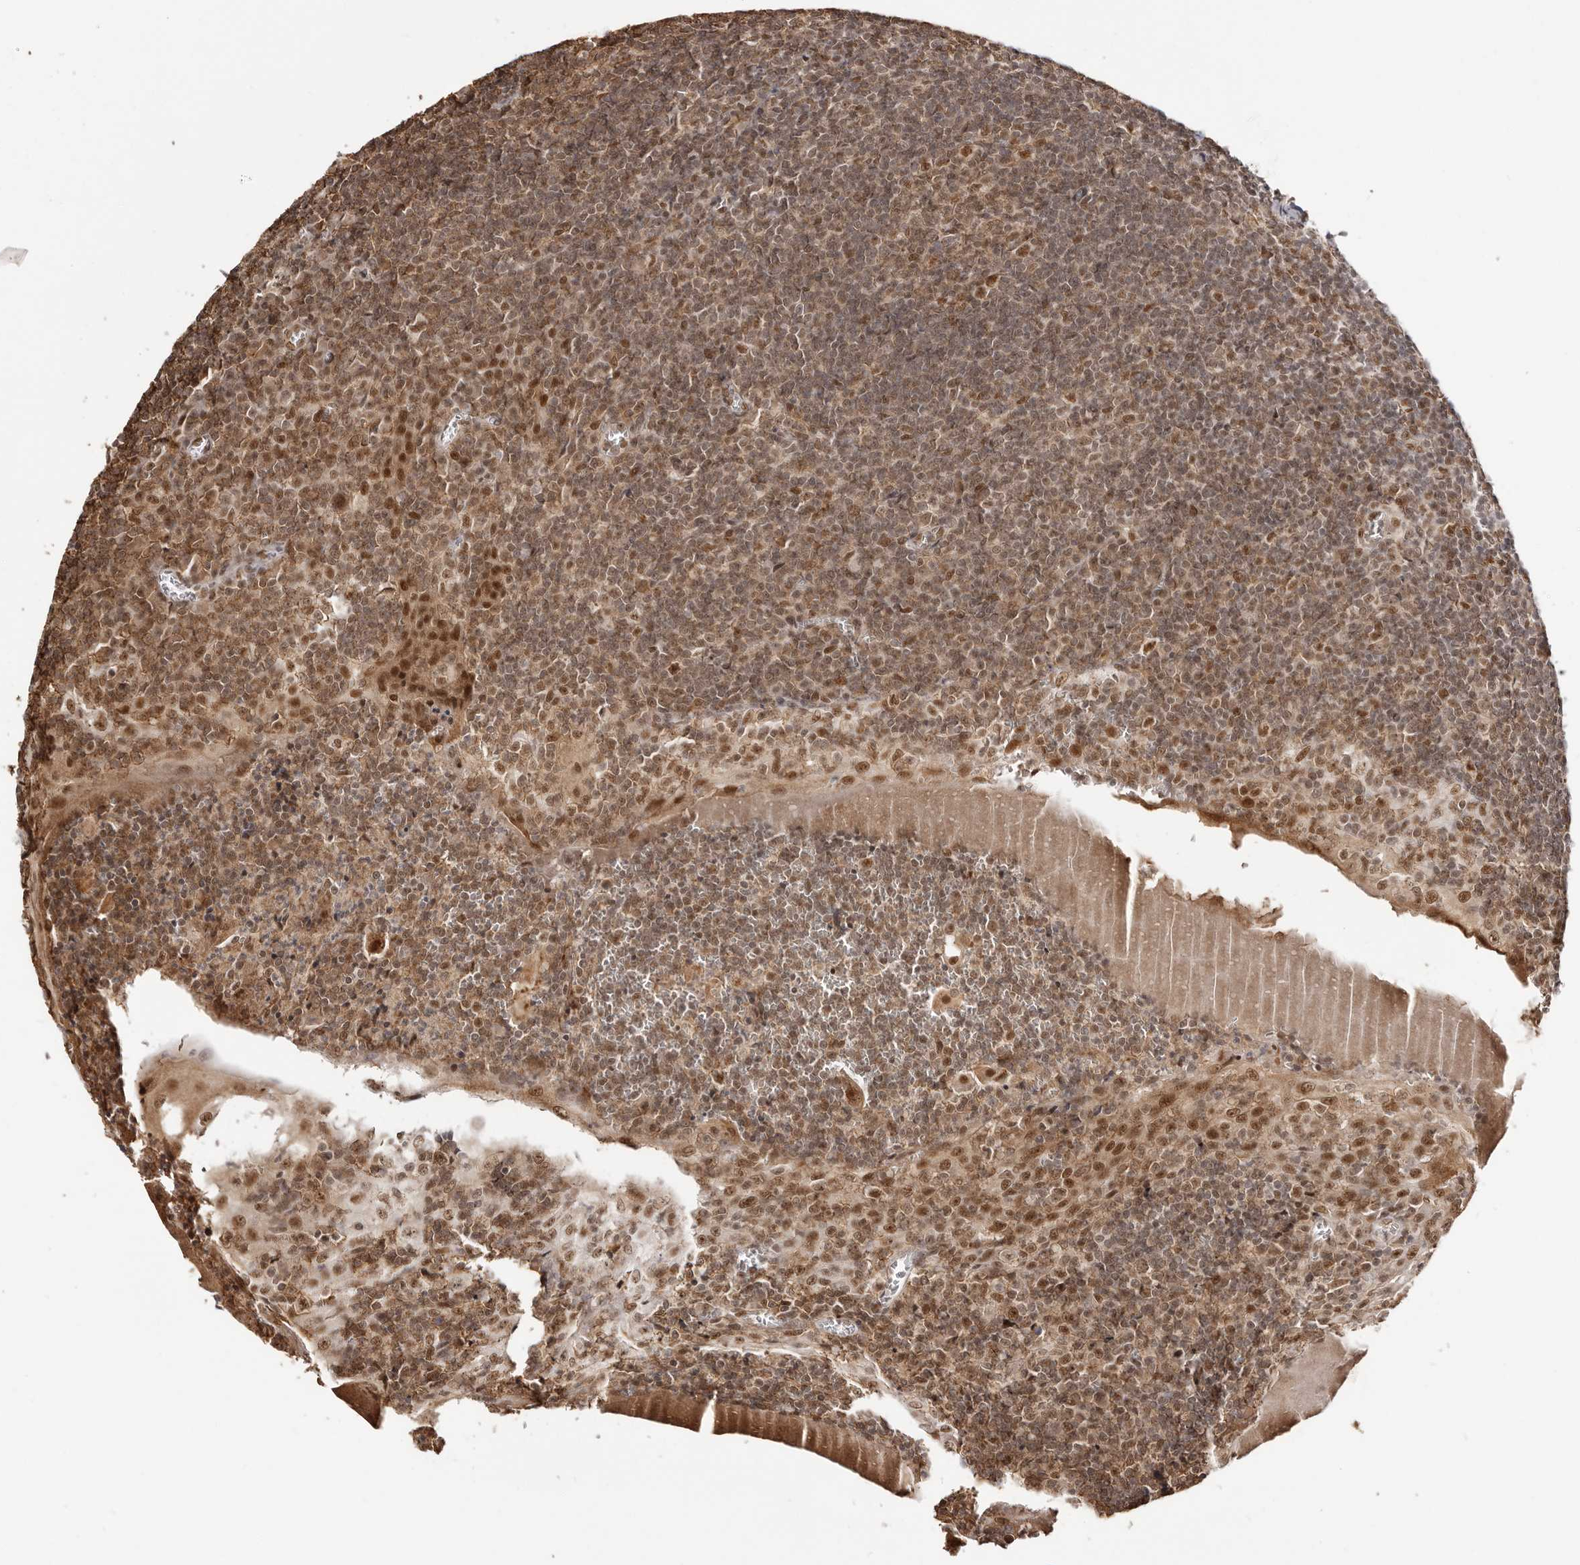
{"staining": {"intensity": "moderate", "quantity": ">75%", "location": "cytoplasmic/membranous,nuclear"}, "tissue": "tonsil", "cell_type": "Germinal center cells", "image_type": "normal", "snomed": [{"axis": "morphology", "description": "Normal tissue, NOS"}, {"axis": "topography", "description": "Tonsil"}], "caption": "This histopathology image displays IHC staining of normal human tonsil, with medium moderate cytoplasmic/membranous,nuclear positivity in approximately >75% of germinal center cells.", "gene": "MED8", "patient": {"sex": "male", "age": 37}}